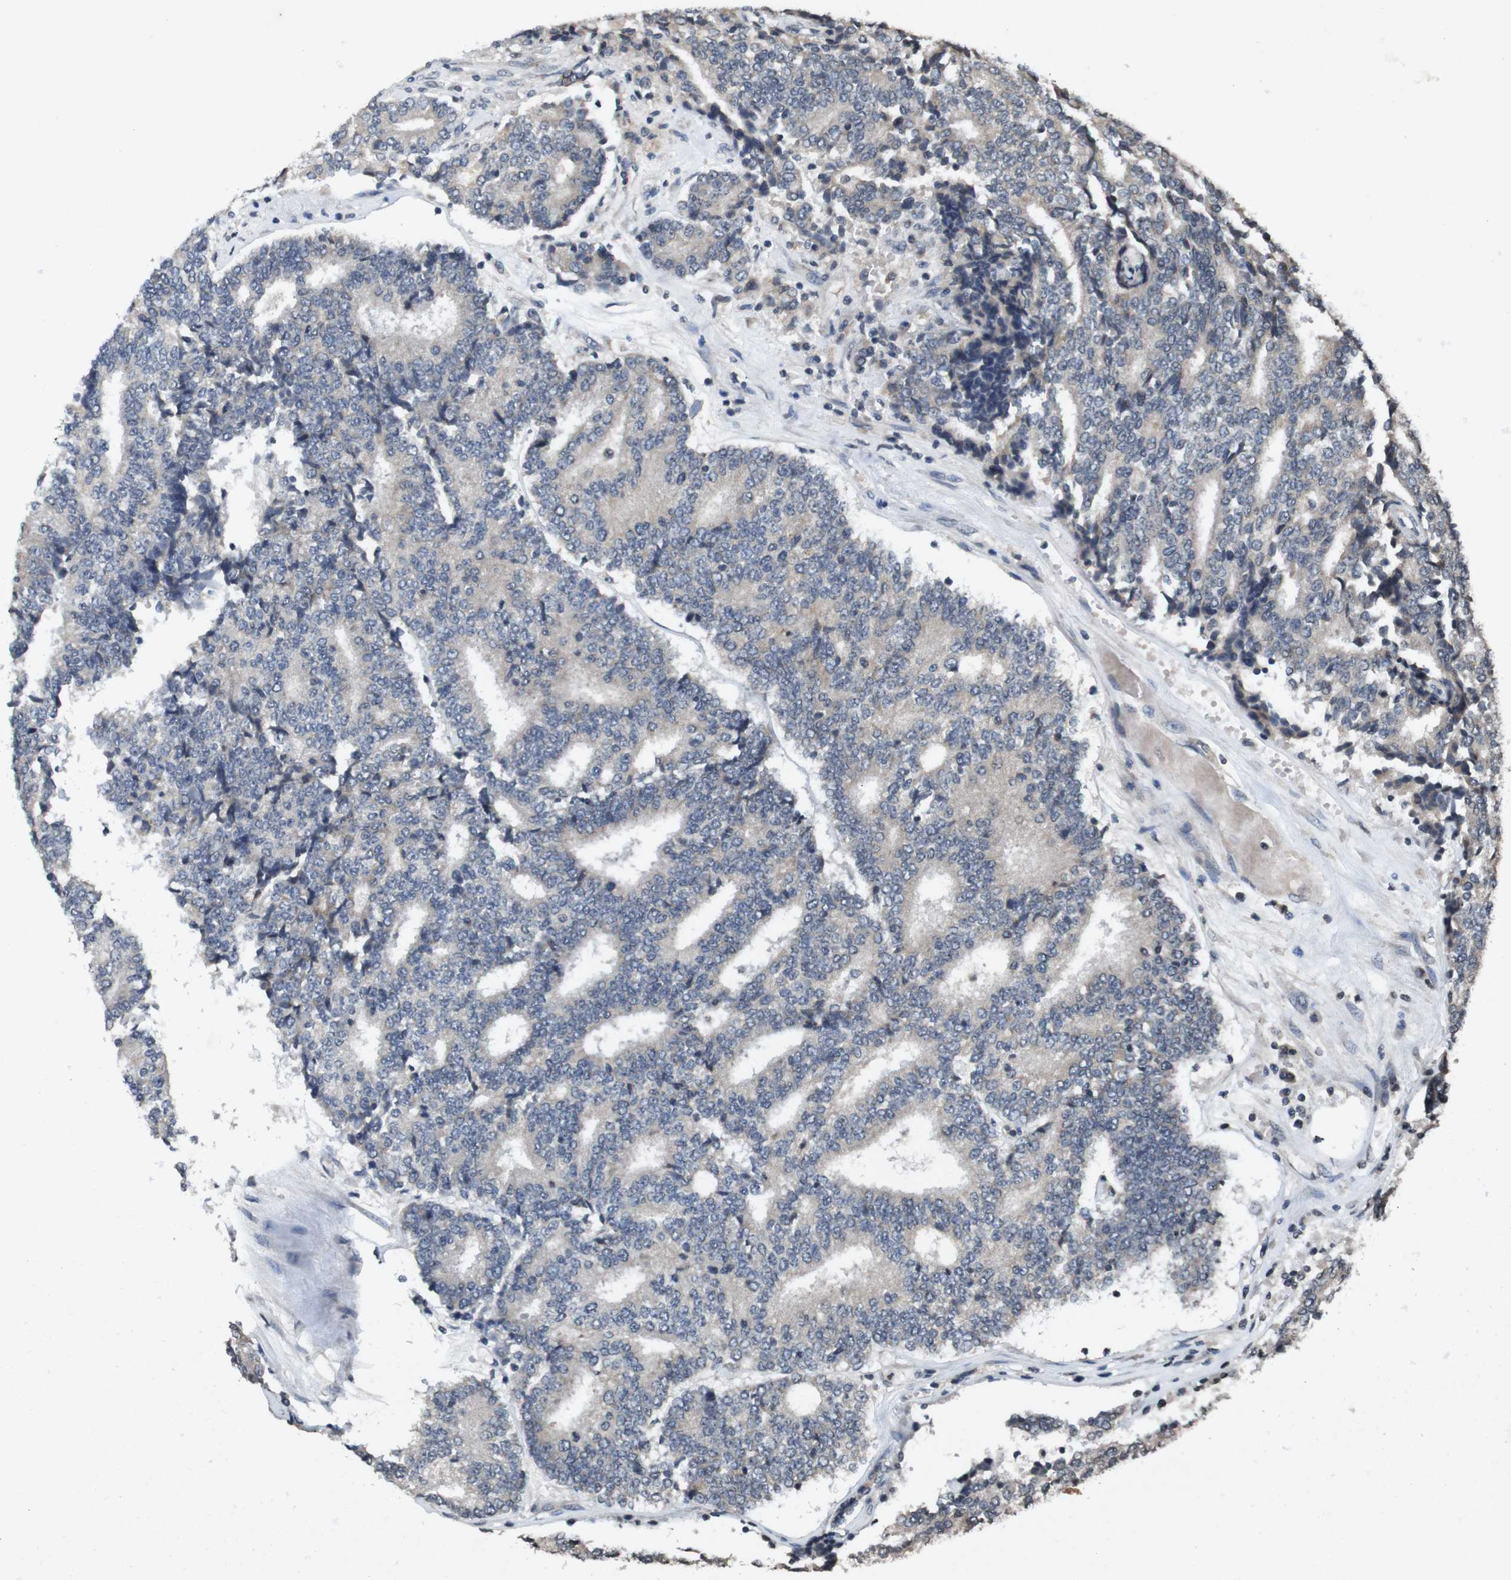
{"staining": {"intensity": "negative", "quantity": "none", "location": "none"}, "tissue": "prostate cancer", "cell_type": "Tumor cells", "image_type": "cancer", "snomed": [{"axis": "morphology", "description": "Normal tissue, NOS"}, {"axis": "morphology", "description": "Adenocarcinoma, High grade"}, {"axis": "topography", "description": "Prostate"}, {"axis": "topography", "description": "Seminal veicle"}], "caption": "The photomicrograph demonstrates no significant expression in tumor cells of adenocarcinoma (high-grade) (prostate).", "gene": "SORL1", "patient": {"sex": "male", "age": 55}}